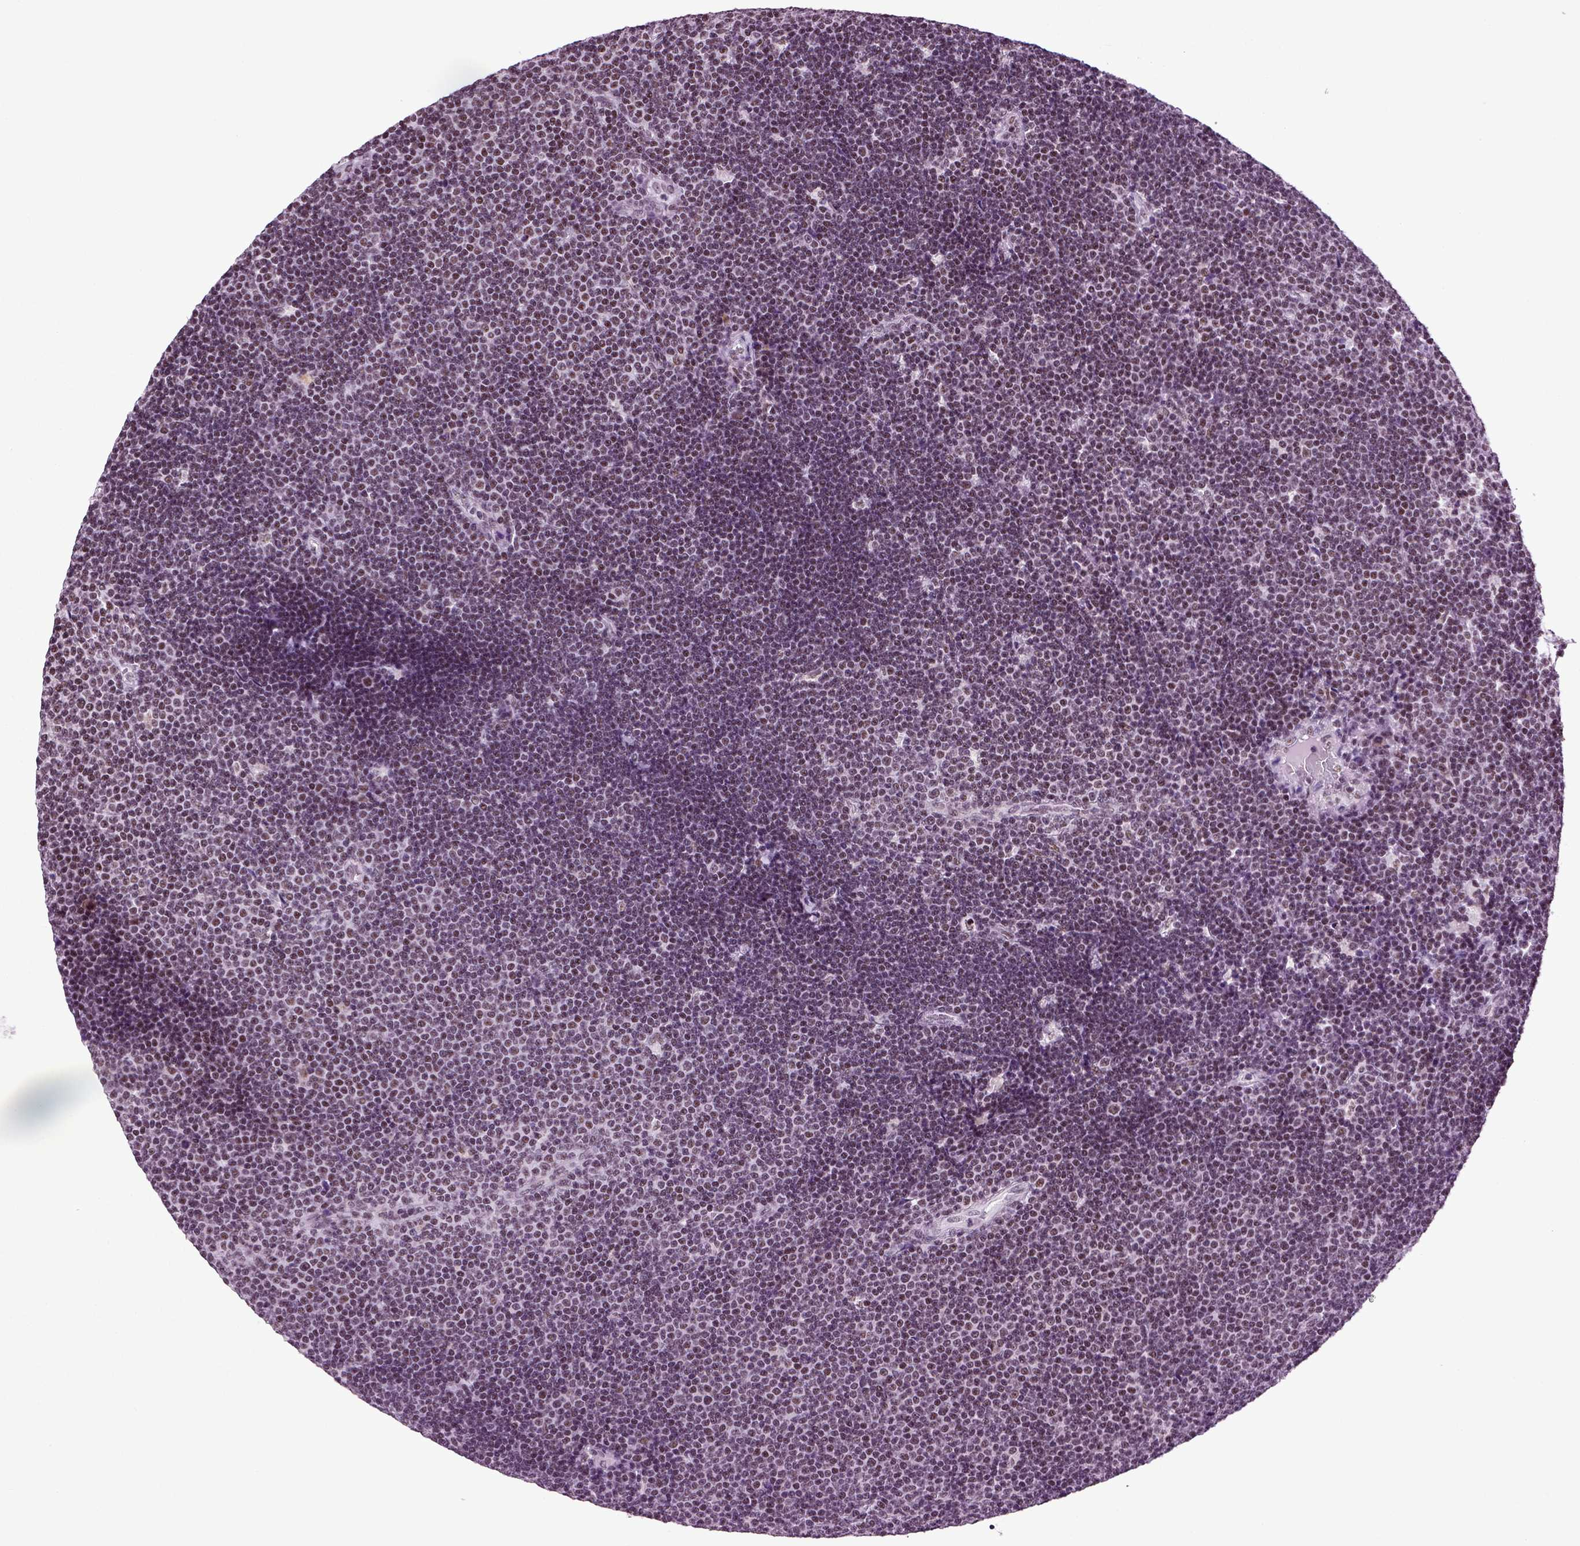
{"staining": {"intensity": "negative", "quantity": "none", "location": "none"}, "tissue": "lymphoma", "cell_type": "Tumor cells", "image_type": "cancer", "snomed": [{"axis": "morphology", "description": "Malignant lymphoma, non-Hodgkin's type, Low grade"}, {"axis": "topography", "description": "Brain"}], "caption": "The micrograph demonstrates no staining of tumor cells in lymphoma. (DAB (3,3'-diaminobenzidine) immunohistochemistry (IHC), high magnification).", "gene": "RCOR3", "patient": {"sex": "female", "age": 66}}